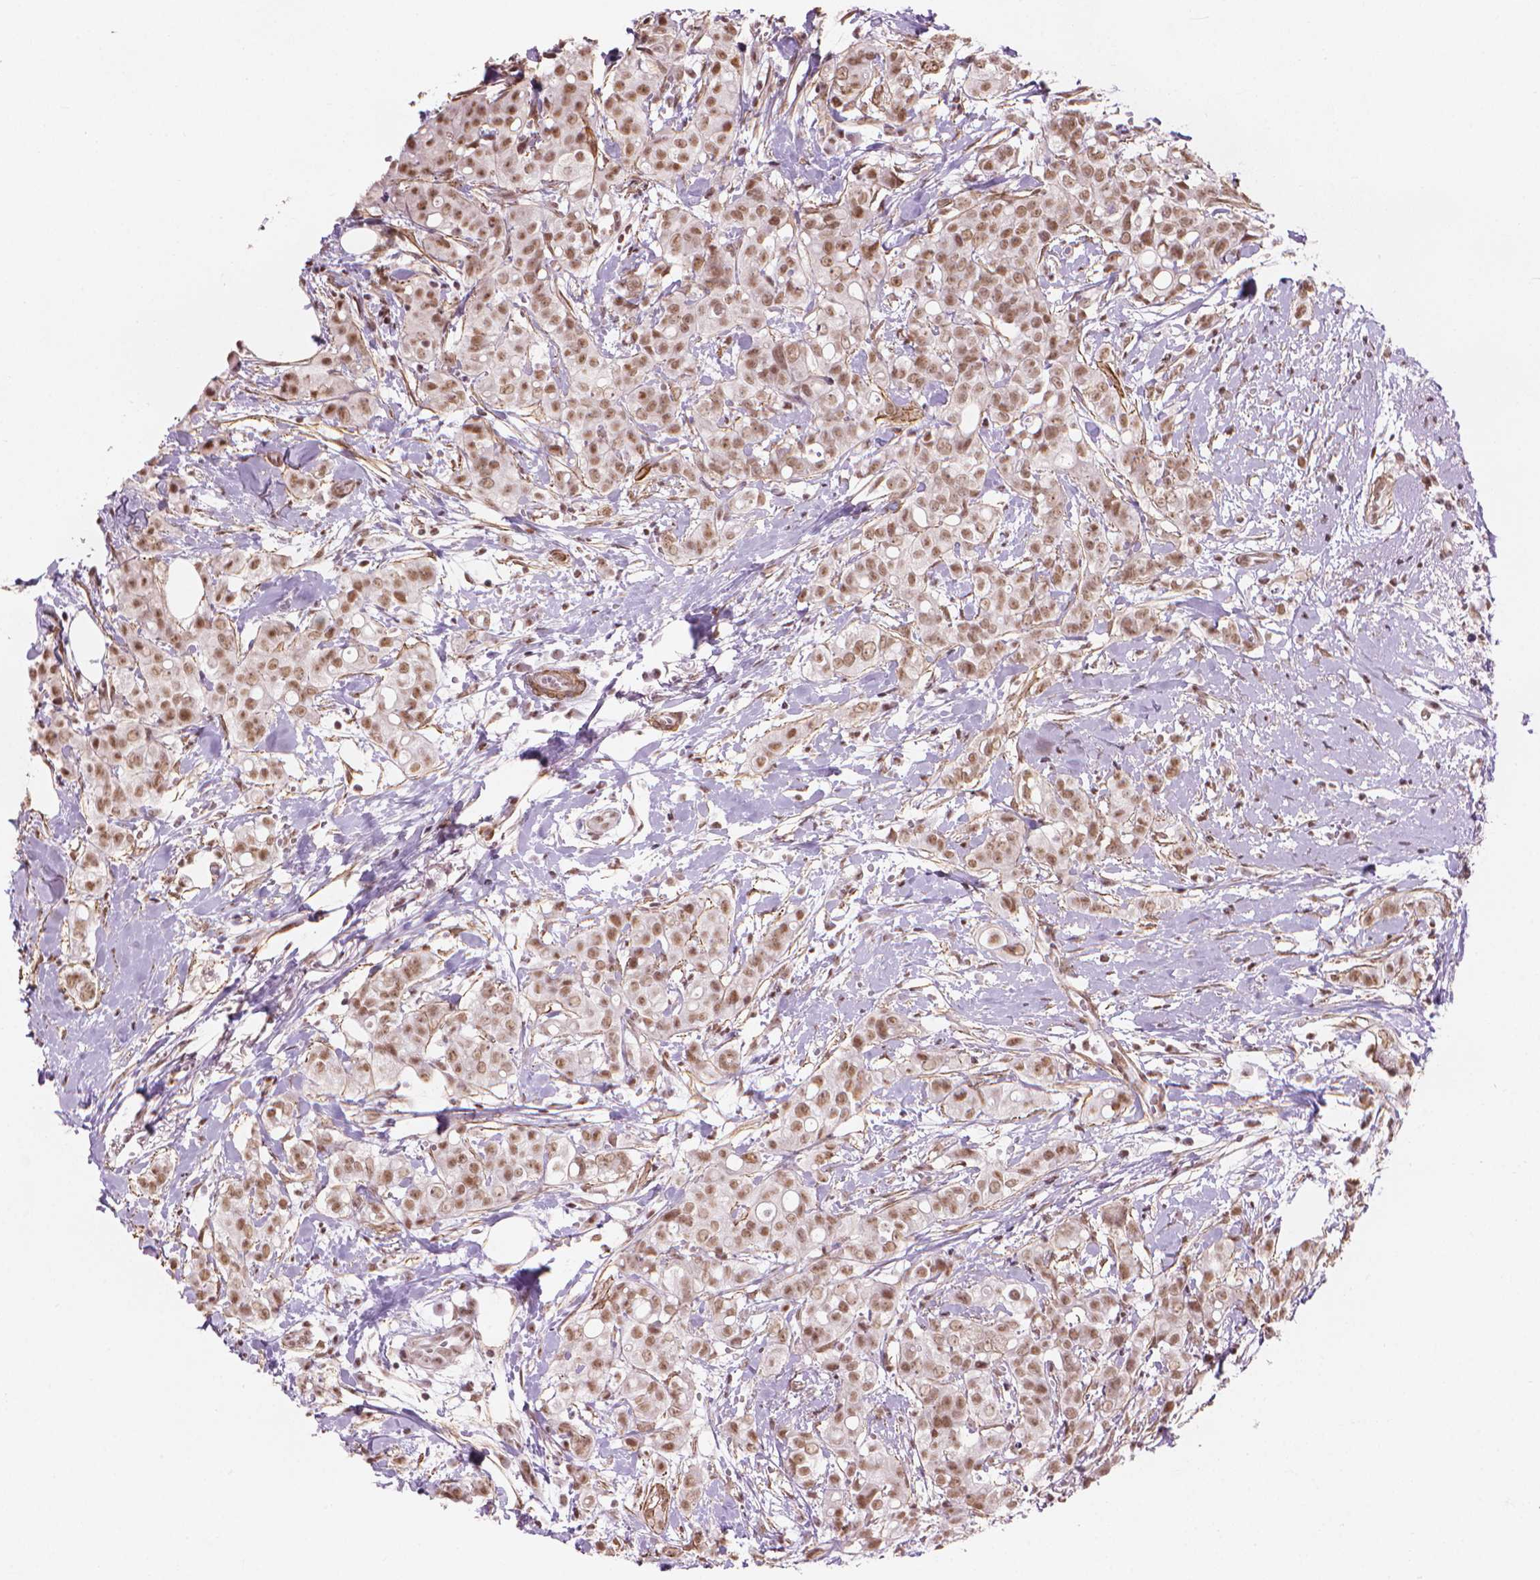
{"staining": {"intensity": "moderate", "quantity": ">75%", "location": "nuclear"}, "tissue": "breast cancer", "cell_type": "Tumor cells", "image_type": "cancer", "snomed": [{"axis": "morphology", "description": "Duct carcinoma"}, {"axis": "topography", "description": "Breast"}], "caption": "Breast intraductal carcinoma stained for a protein (brown) demonstrates moderate nuclear positive staining in about >75% of tumor cells.", "gene": "HOXD4", "patient": {"sex": "female", "age": 40}}